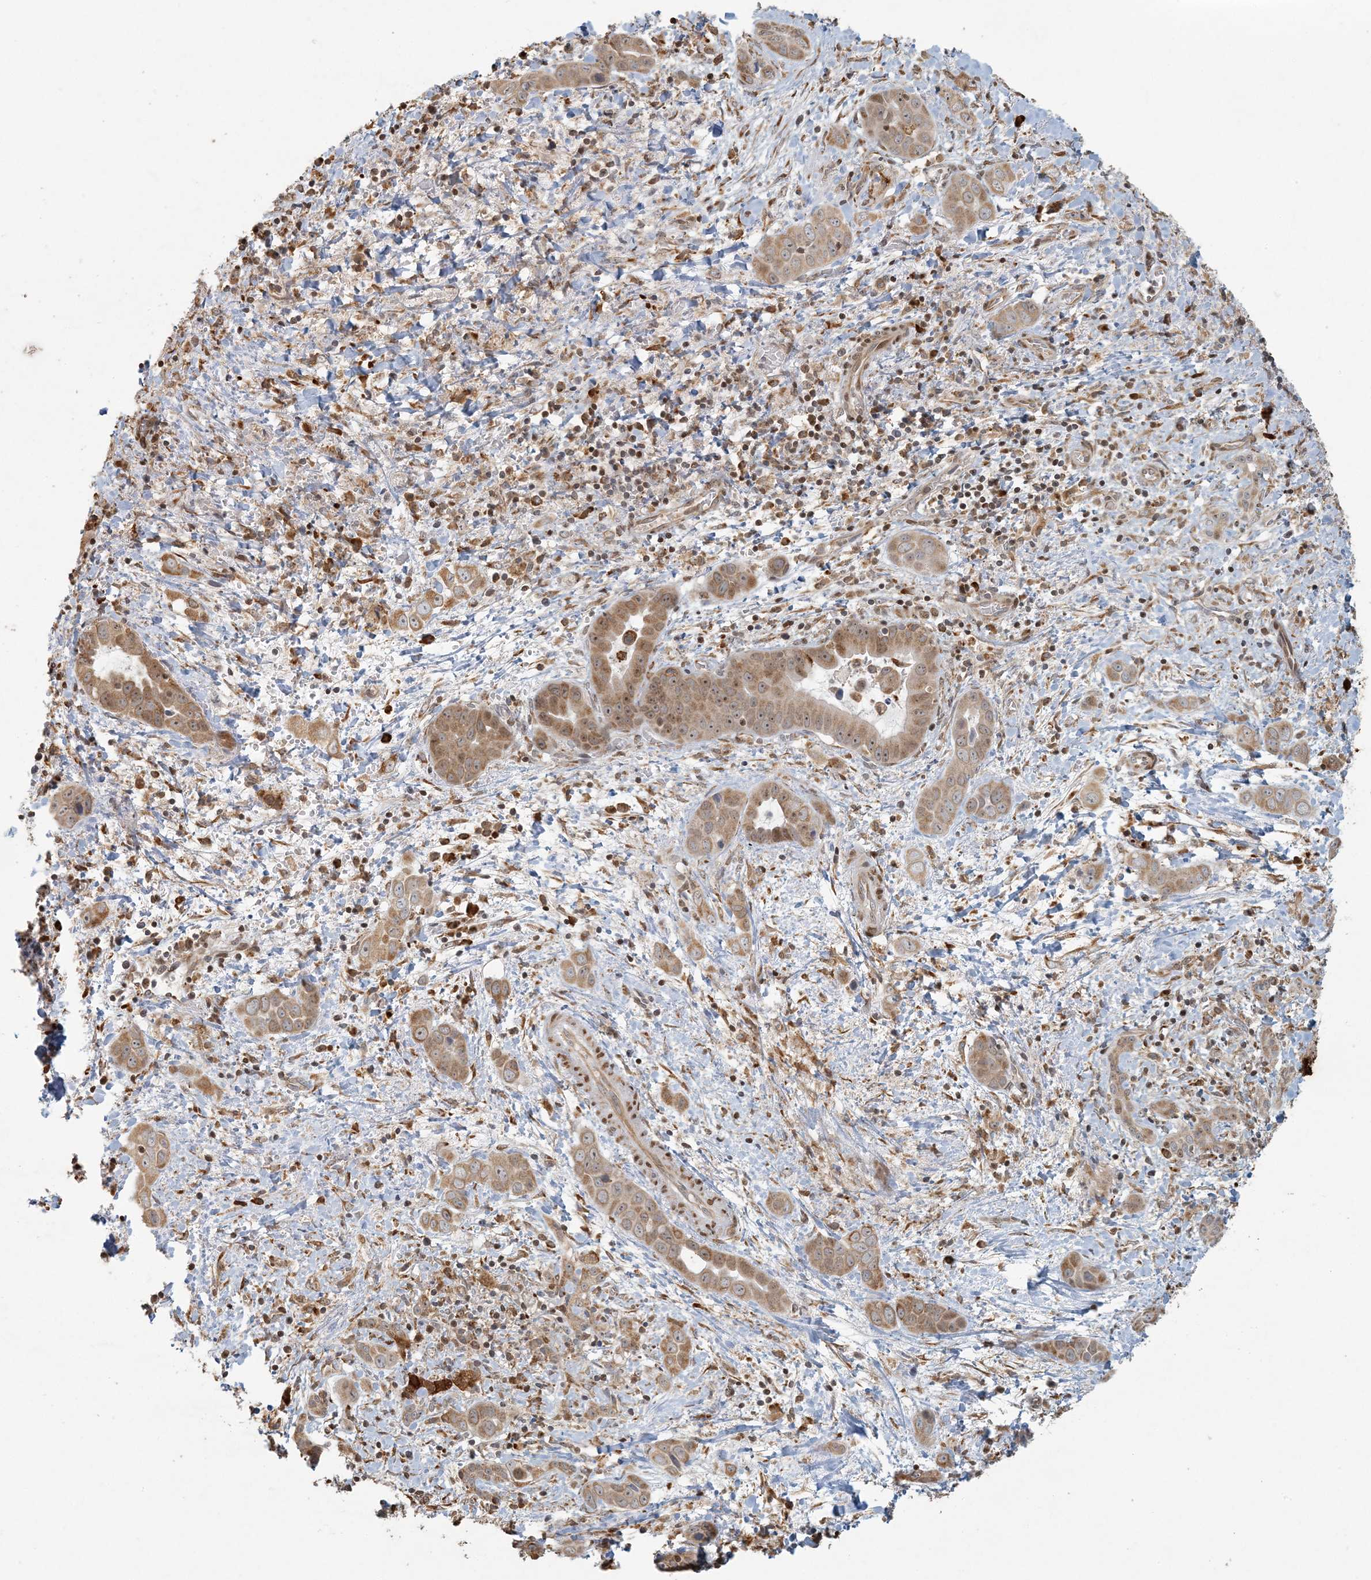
{"staining": {"intensity": "moderate", "quantity": ">75%", "location": "cytoplasmic/membranous,nuclear"}, "tissue": "liver cancer", "cell_type": "Tumor cells", "image_type": "cancer", "snomed": [{"axis": "morphology", "description": "Cholangiocarcinoma"}, {"axis": "topography", "description": "Liver"}], "caption": "IHC of cholangiocarcinoma (liver) shows medium levels of moderate cytoplasmic/membranous and nuclear expression in about >75% of tumor cells.", "gene": "AK9", "patient": {"sex": "female", "age": 52}}